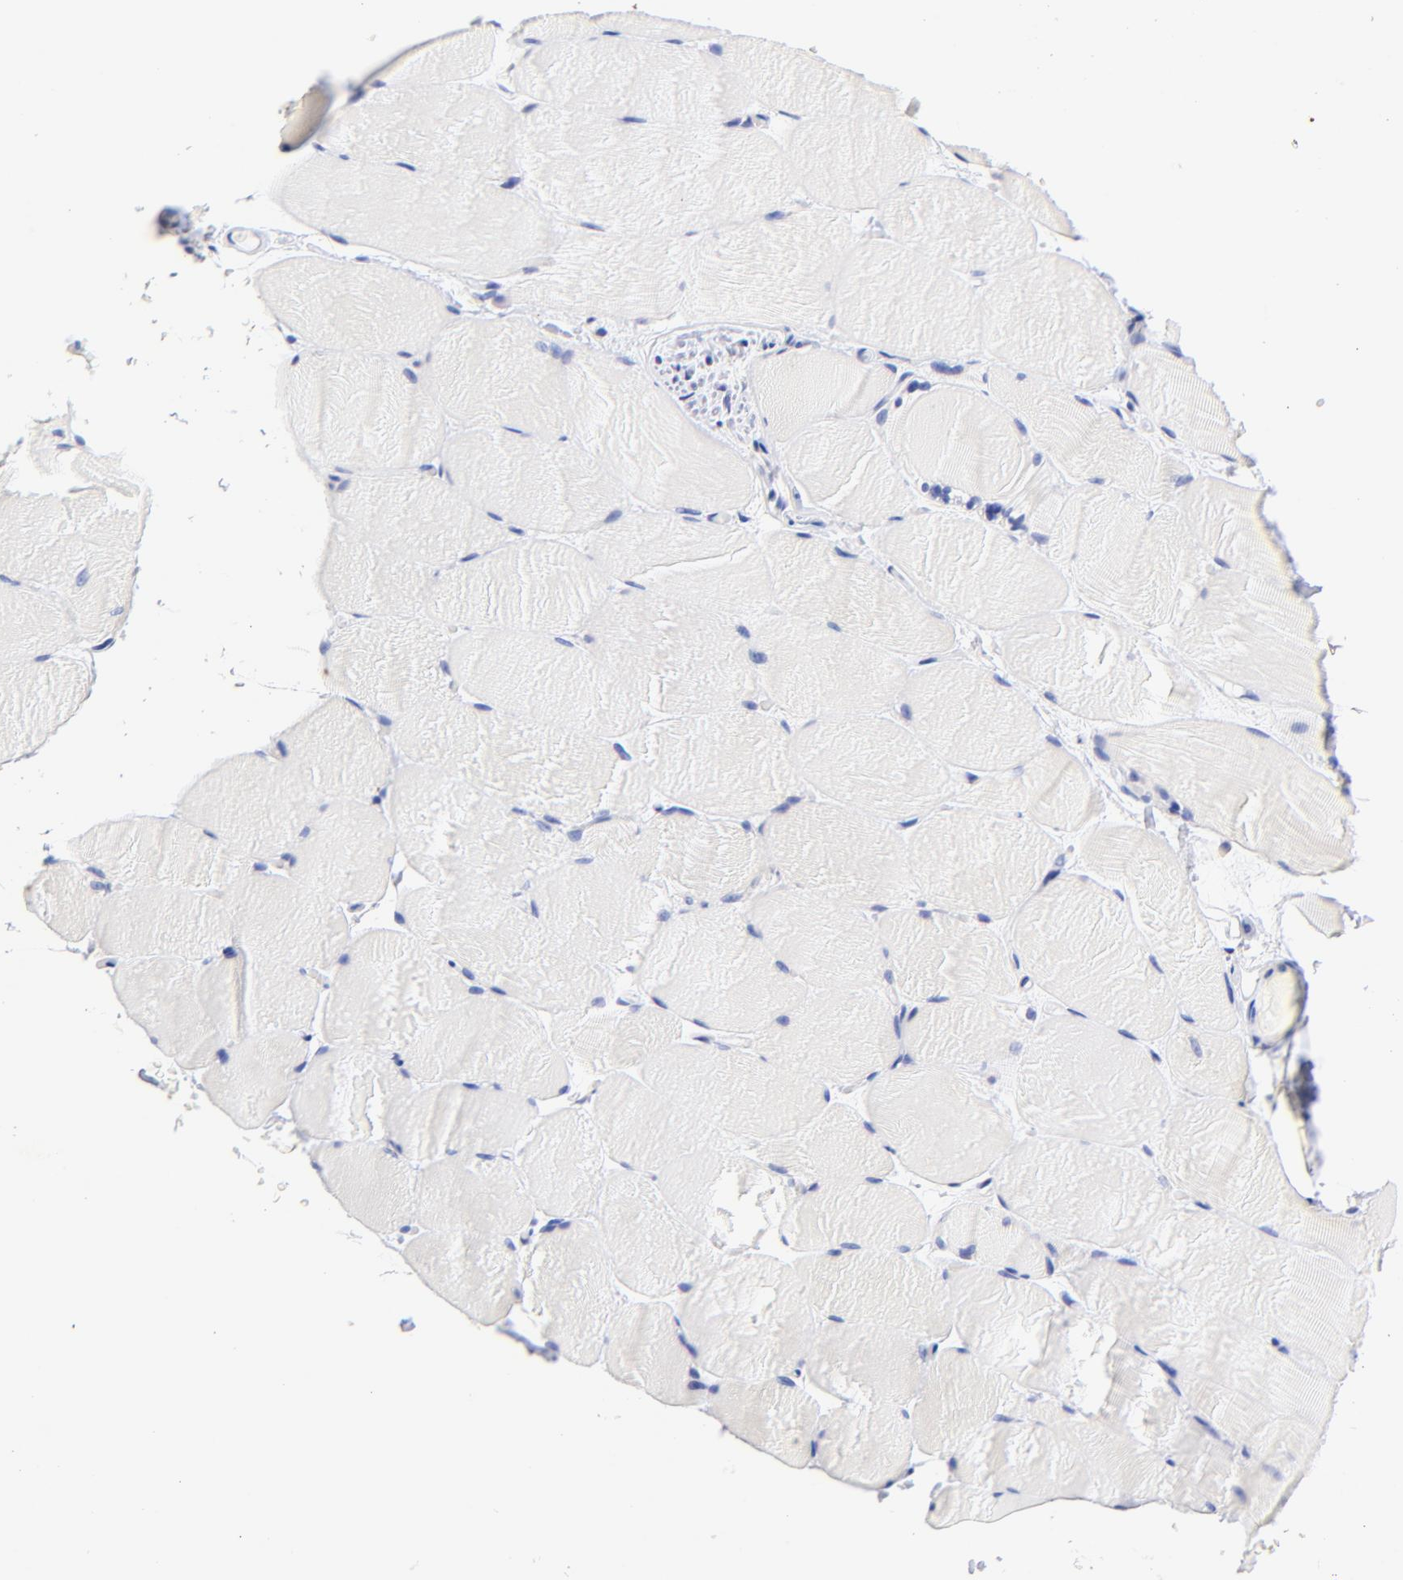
{"staining": {"intensity": "negative", "quantity": "none", "location": "none"}, "tissue": "skeletal muscle", "cell_type": "Myocytes", "image_type": "normal", "snomed": [{"axis": "morphology", "description": "Normal tissue, NOS"}, {"axis": "topography", "description": "Skeletal muscle"}, {"axis": "topography", "description": "Parathyroid gland"}], "caption": "DAB (3,3'-diaminobenzidine) immunohistochemical staining of normal human skeletal muscle reveals no significant positivity in myocytes.", "gene": "HORMAD2", "patient": {"sex": "female", "age": 37}}